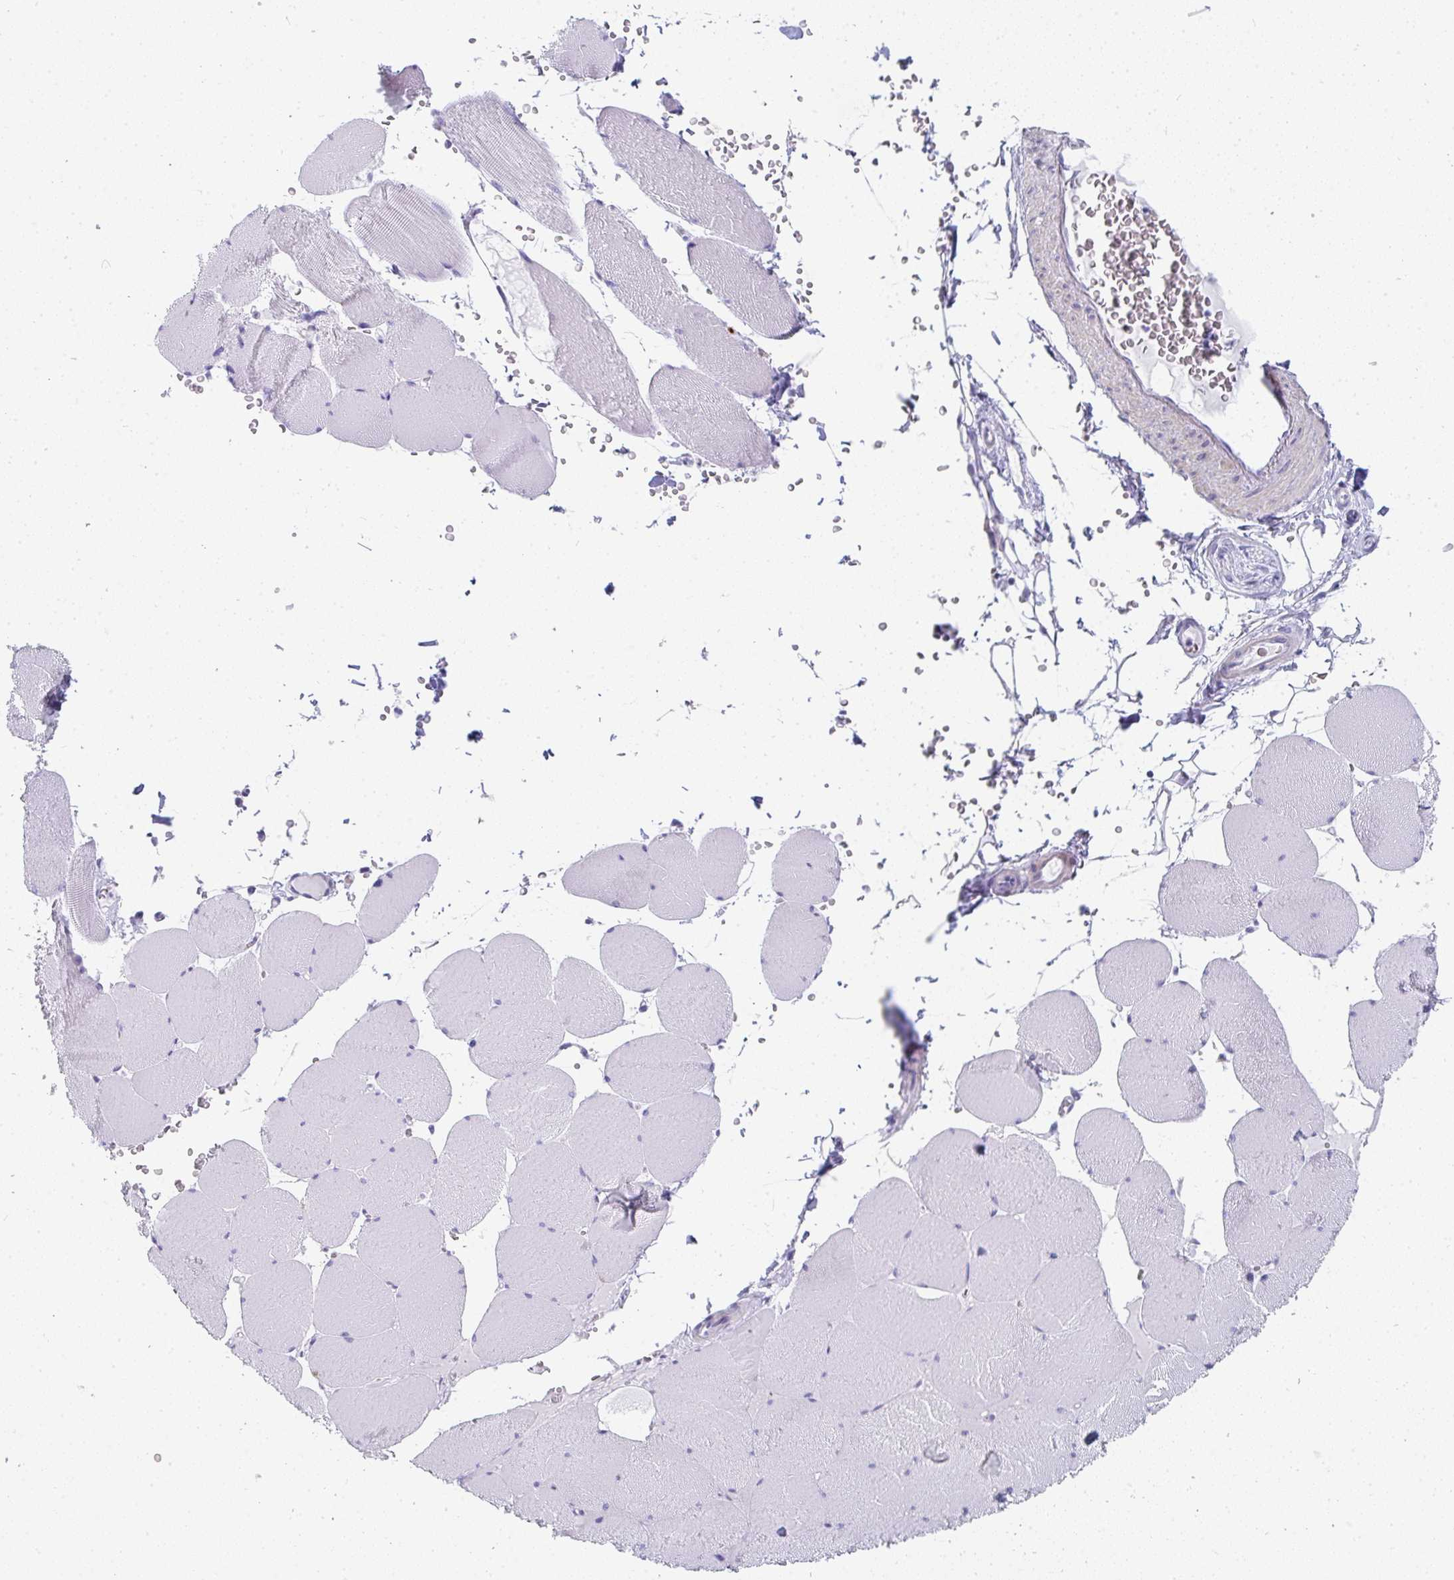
{"staining": {"intensity": "negative", "quantity": "none", "location": "none"}, "tissue": "skeletal muscle", "cell_type": "Myocytes", "image_type": "normal", "snomed": [{"axis": "morphology", "description": "Normal tissue, NOS"}, {"axis": "topography", "description": "Skeletal muscle"}, {"axis": "topography", "description": "Head-Neck"}], "caption": "IHC image of normal skeletal muscle: human skeletal muscle stained with DAB displays no significant protein expression in myocytes.", "gene": "PRND", "patient": {"sex": "male", "age": 66}}